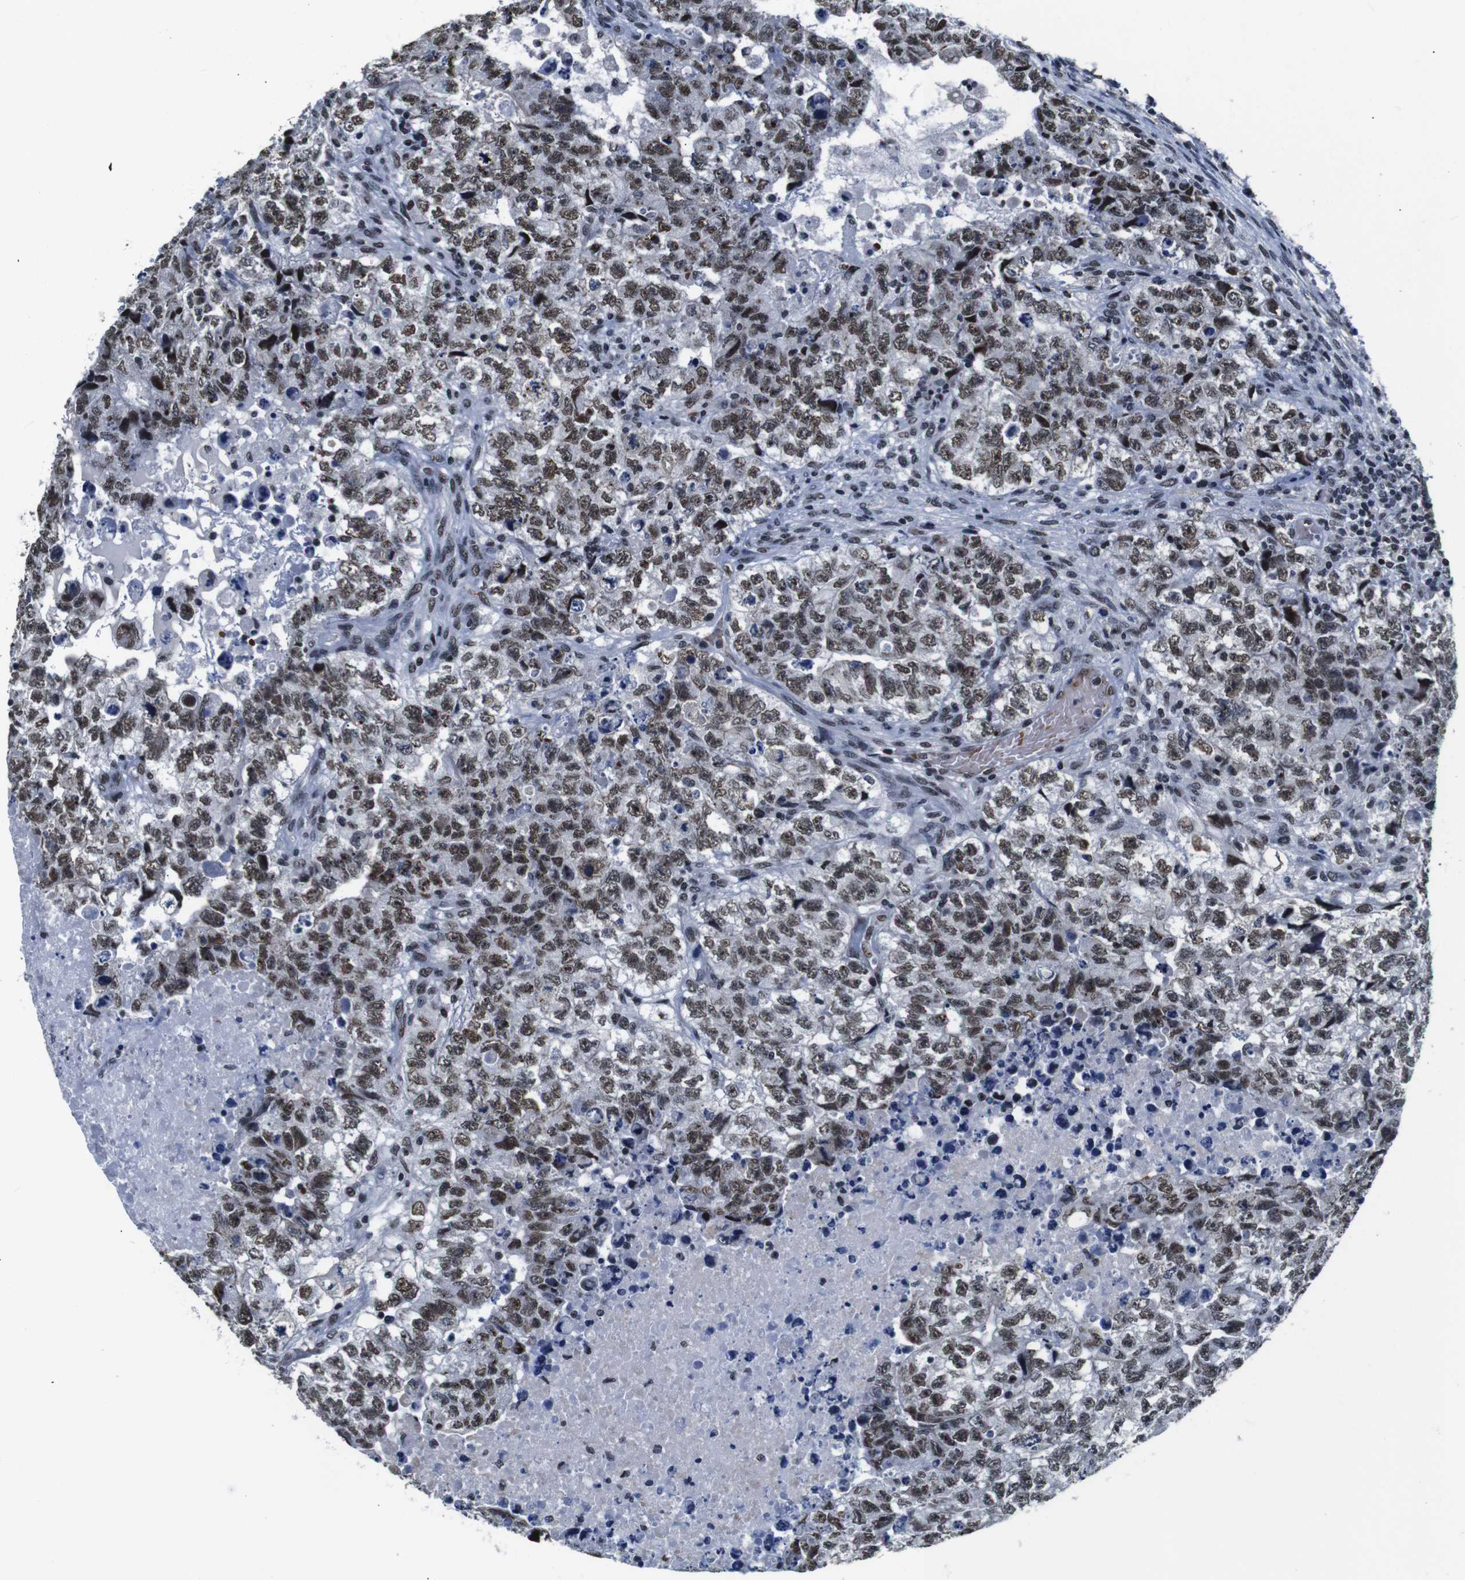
{"staining": {"intensity": "moderate", "quantity": ">75%", "location": "nuclear"}, "tissue": "testis cancer", "cell_type": "Tumor cells", "image_type": "cancer", "snomed": [{"axis": "morphology", "description": "Carcinoma, Embryonal, NOS"}, {"axis": "topography", "description": "Testis"}], "caption": "A micrograph of testis cancer stained for a protein reveals moderate nuclear brown staining in tumor cells. (DAB IHC, brown staining for protein, blue staining for nuclei).", "gene": "ILDR2", "patient": {"sex": "male", "age": 36}}